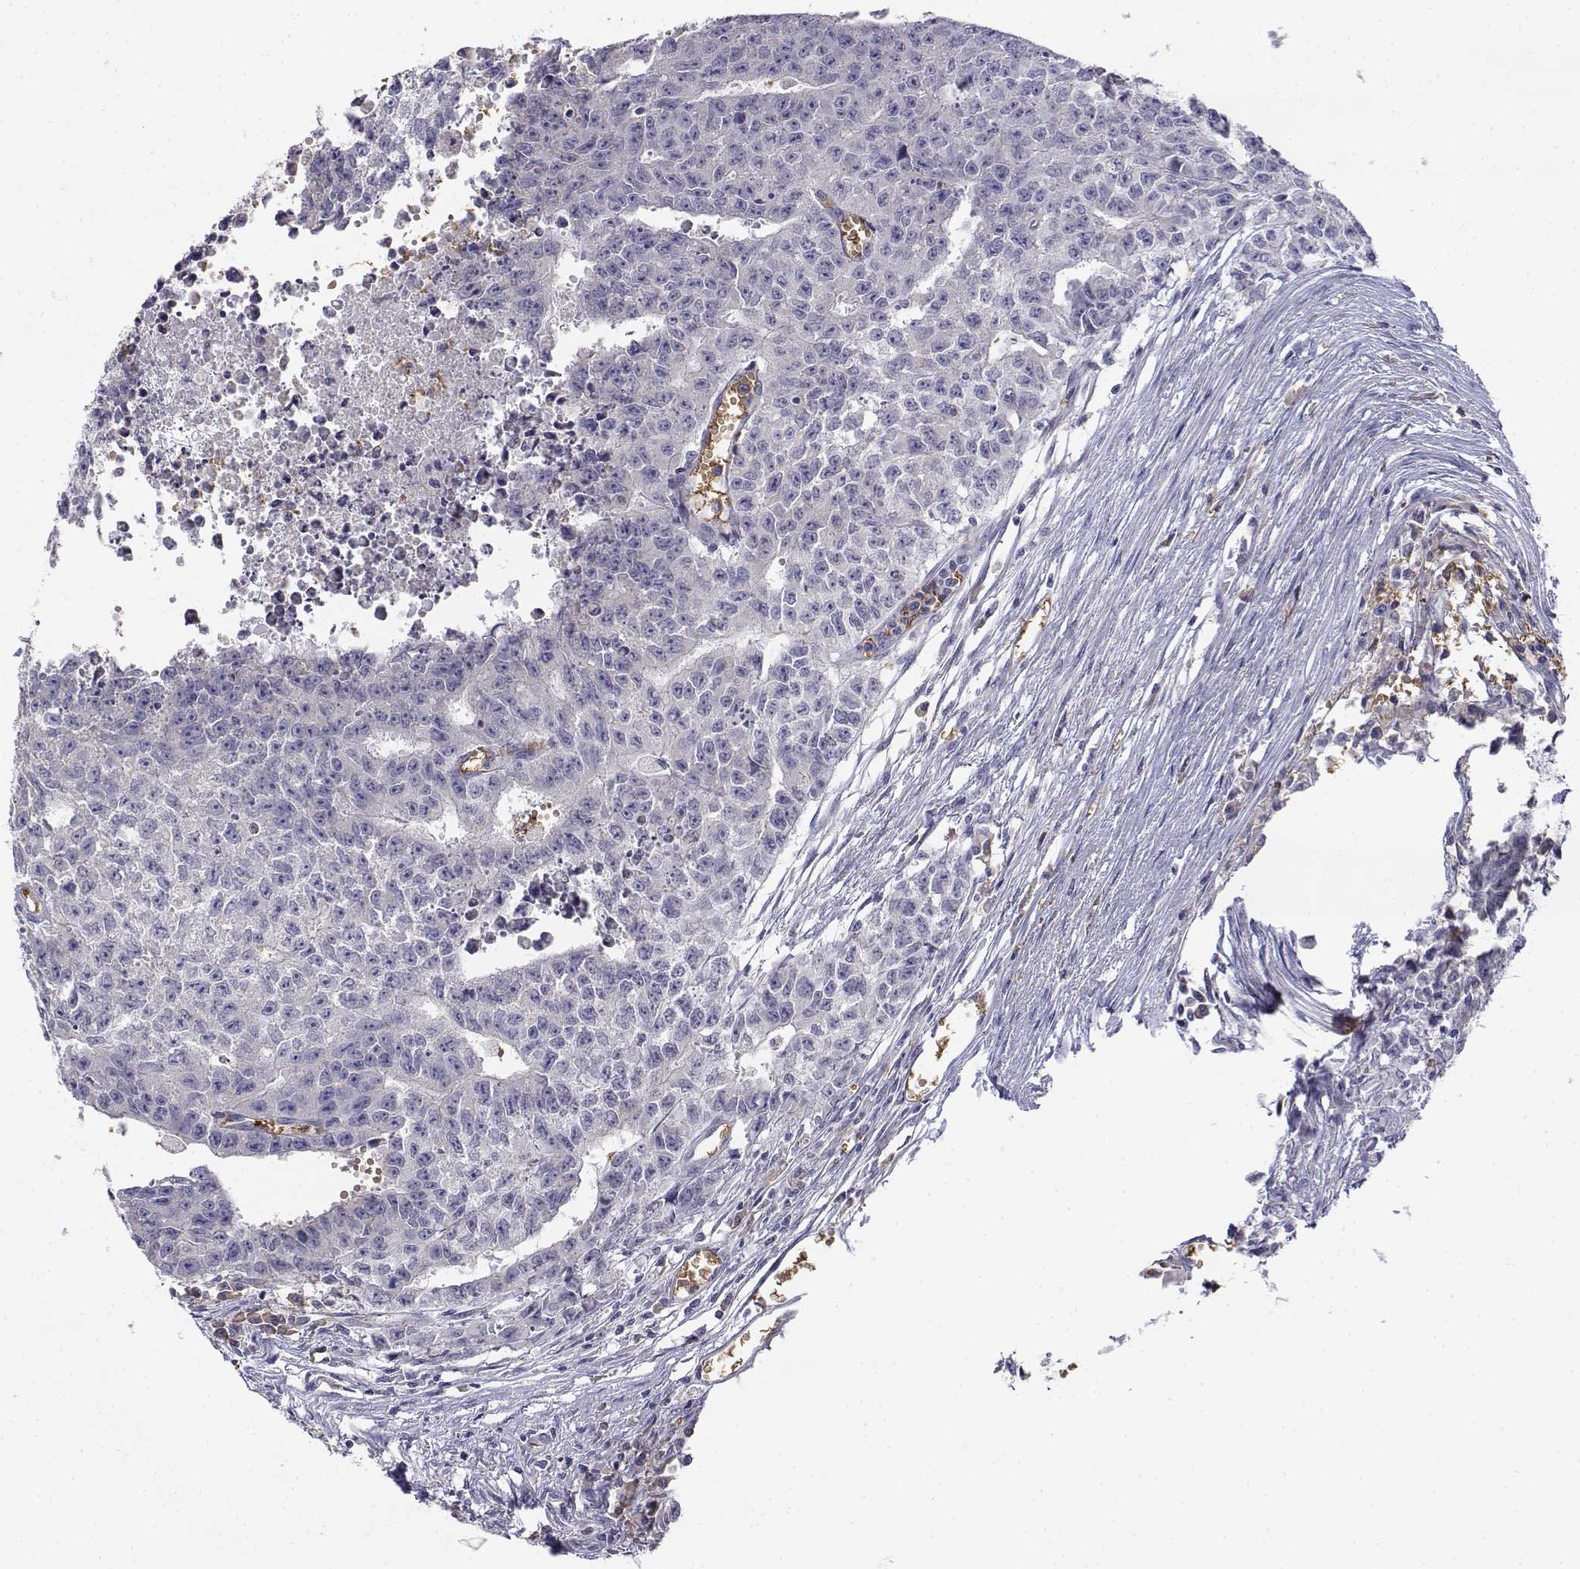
{"staining": {"intensity": "negative", "quantity": "none", "location": "none"}, "tissue": "testis cancer", "cell_type": "Tumor cells", "image_type": "cancer", "snomed": [{"axis": "morphology", "description": "Carcinoma, Embryonal, NOS"}, {"axis": "morphology", "description": "Teratoma, malignant, NOS"}, {"axis": "topography", "description": "Testis"}], "caption": "Immunohistochemical staining of testis cancer (malignant teratoma) demonstrates no significant expression in tumor cells.", "gene": "CADM1", "patient": {"sex": "male", "age": 24}}